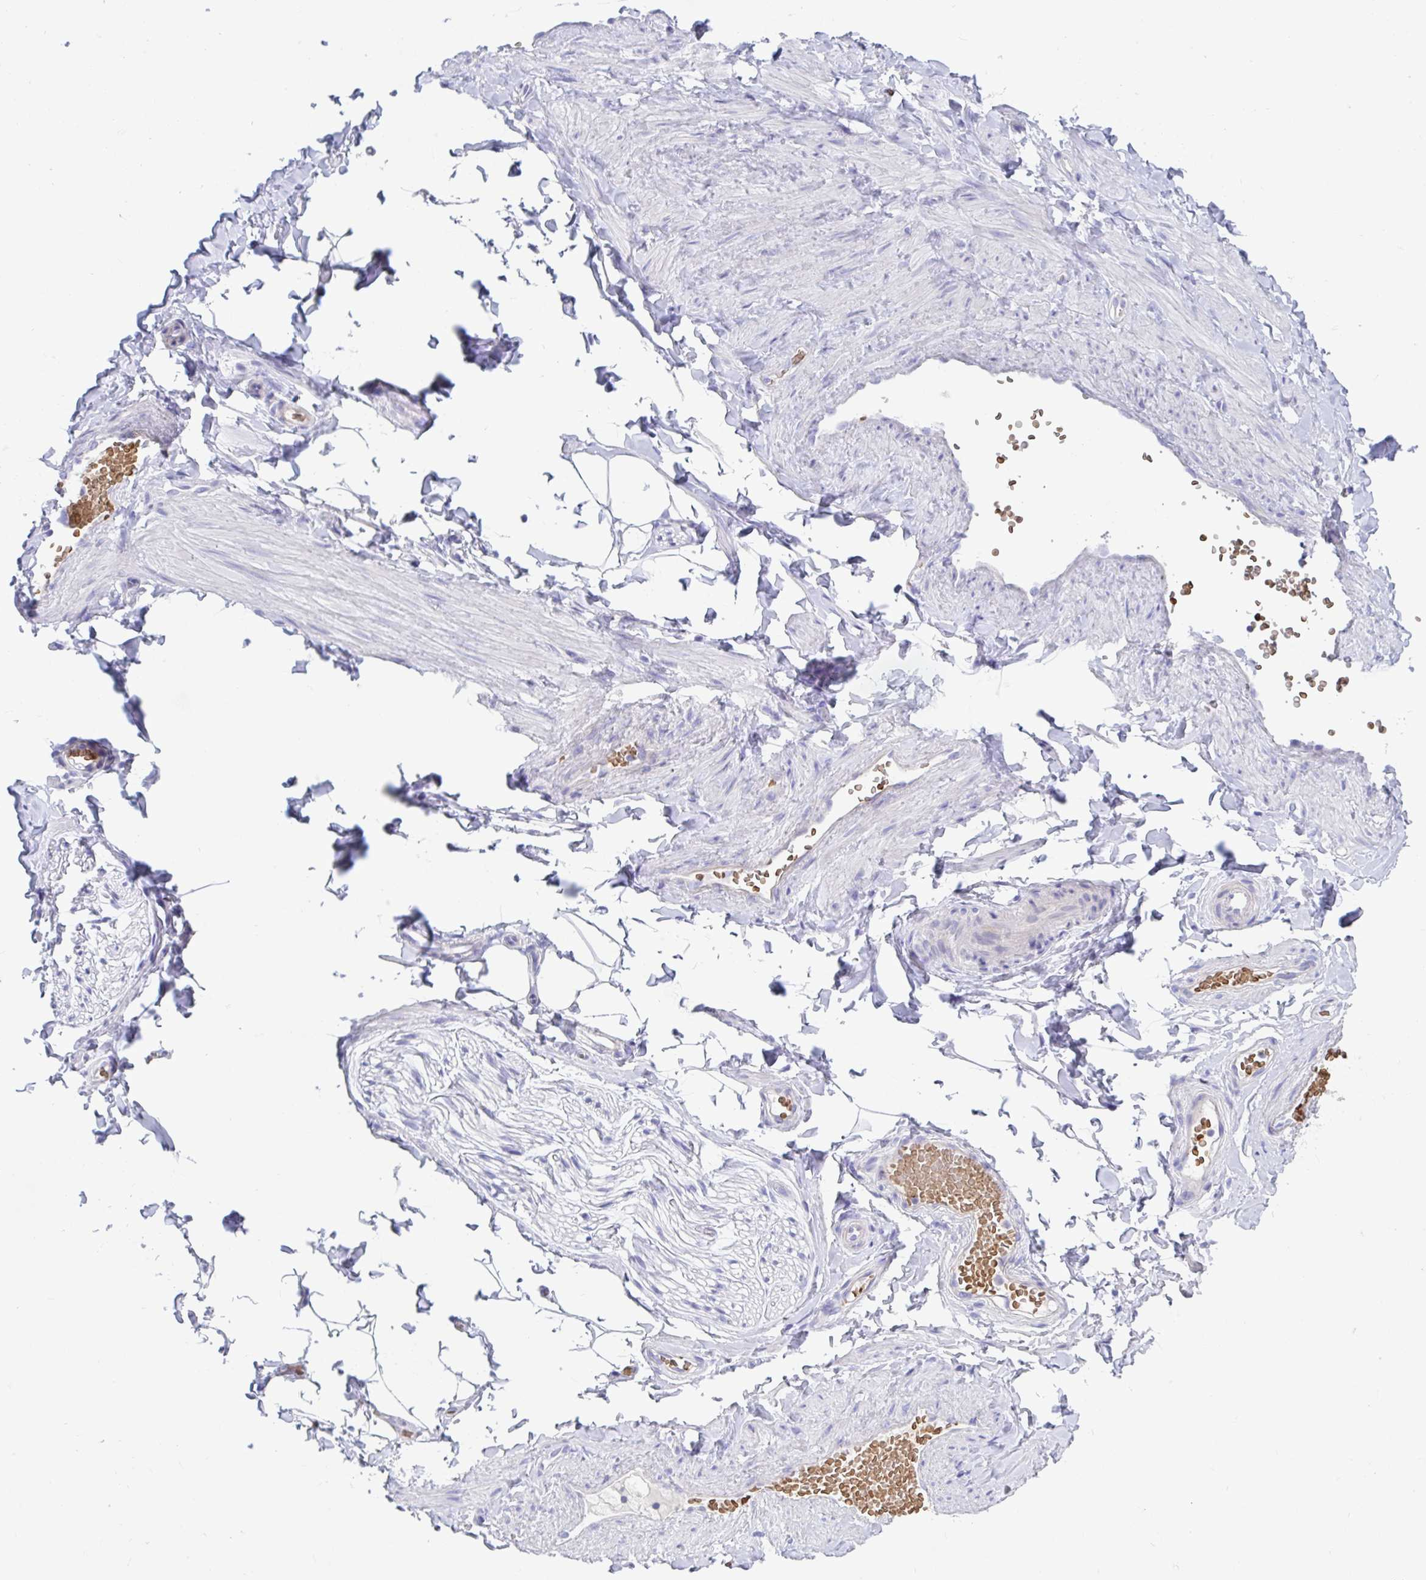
{"staining": {"intensity": "negative", "quantity": "none", "location": "none"}, "tissue": "adipose tissue", "cell_type": "Adipocytes", "image_type": "normal", "snomed": [{"axis": "morphology", "description": "Normal tissue, NOS"}, {"axis": "topography", "description": "Soft tissue"}, {"axis": "topography", "description": "Adipose tissue"}, {"axis": "topography", "description": "Vascular tissue"}, {"axis": "topography", "description": "Peripheral nerve tissue"}], "caption": "A photomicrograph of adipose tissue stained for a protein exhibits no brown staining in adipocytes. Brightfield microscopy of immunohistochemistry stained with DAB (brown) and hematoxylin (blue), captured at high magnification.", "gene": "TTC30A", "patient": {"sex": "male", "age": 29}}